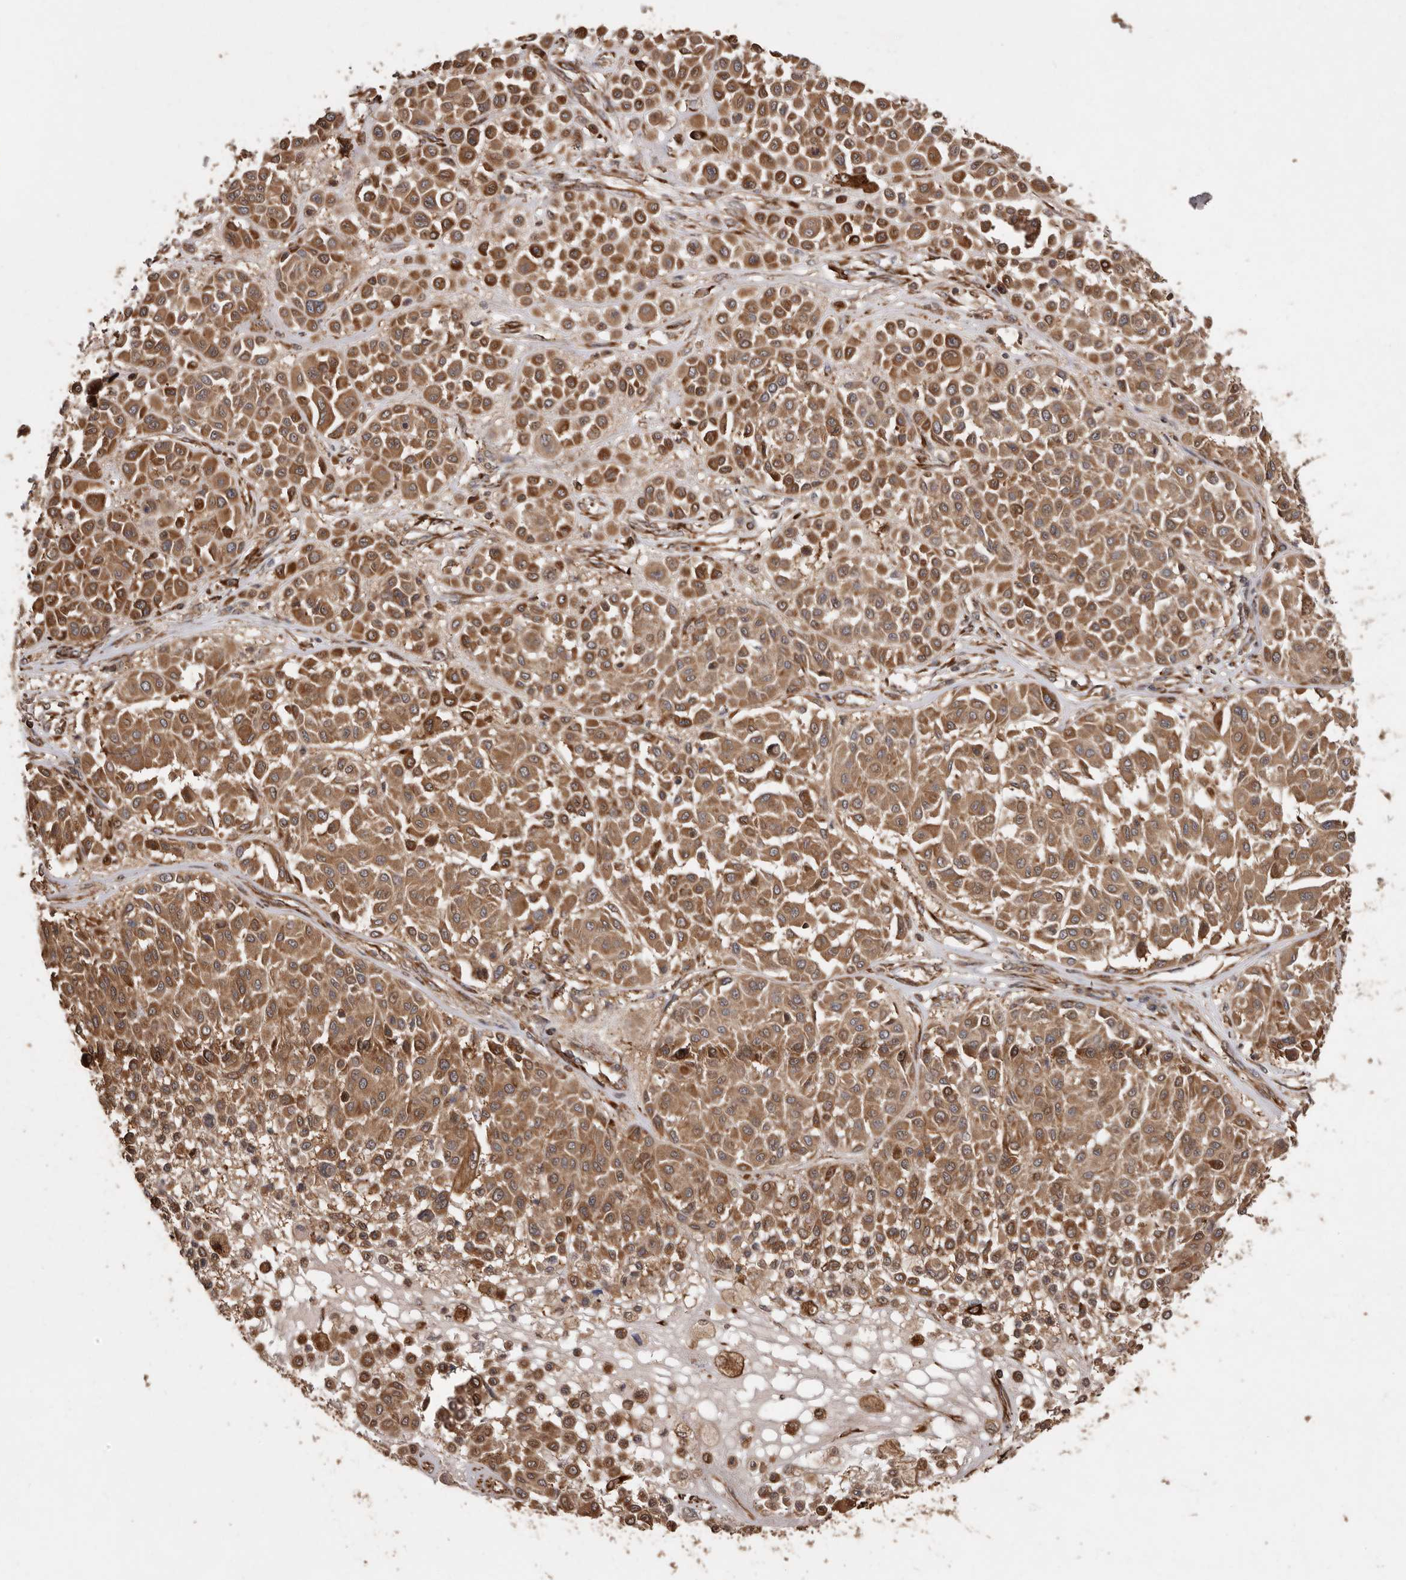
{"staining": {"intensity": "strong", "quantity": ">75%", "location": "cytoplasmic/membranous"}, "tissue": "melanoma", "cell_type": "Tumor cells", "image_type": "cancer", "snomed": [{"axis": "morphology", "description": "Malignant melanoma, Metastatic site"}, {"axis": "topography", "description": "Soft tissue"}], "caption": "Immunohistochemical staining of human malignant melanoma (metastatic site) demonstrates high levels of strong cytoplasmic/membranous protein staining in about >75% of tumor cells.", "gene": "FLAD1", "patient": {"sex": "male", "age": 41}}